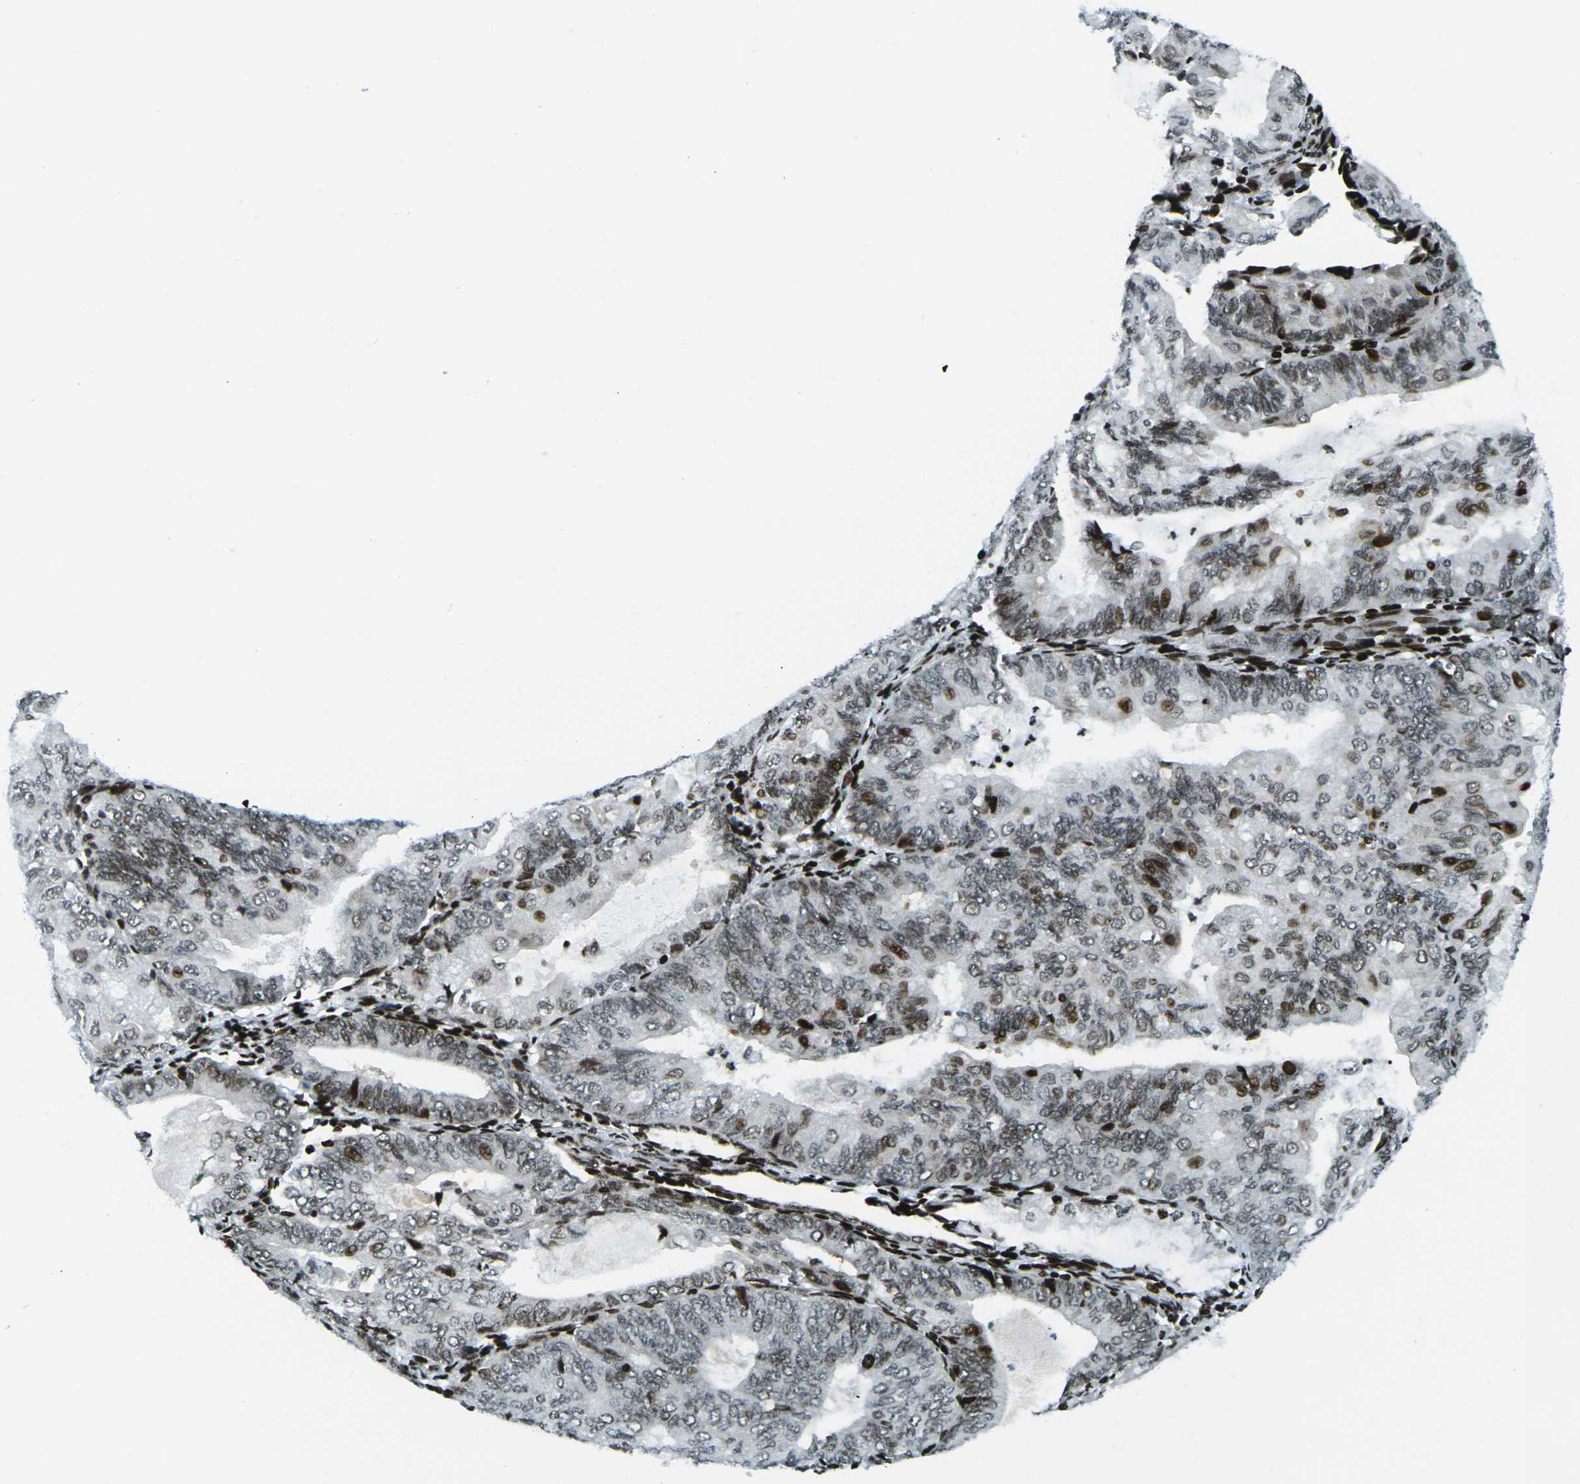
{"staining": {"intensity": "moderate", "quantity": ">75%", "location": "nuclear"}, "tissue": "endometrial cancer", "cell_type": "Tumor cells", "image_type": "cancer", "snomed": [{"axis": "morphology", "description": "Adenocarcinoma, NOS"}, {"axis": "topography", "description": "Endometrium"}], "caption": "Immunohistochemical staining of adenocarcinoma (endometrial) shows moderate nuclear protein expression in approximately >75% of tumor cells.", "gene": "H3-3A", "patient": {"sex": "female", "age": 81}}